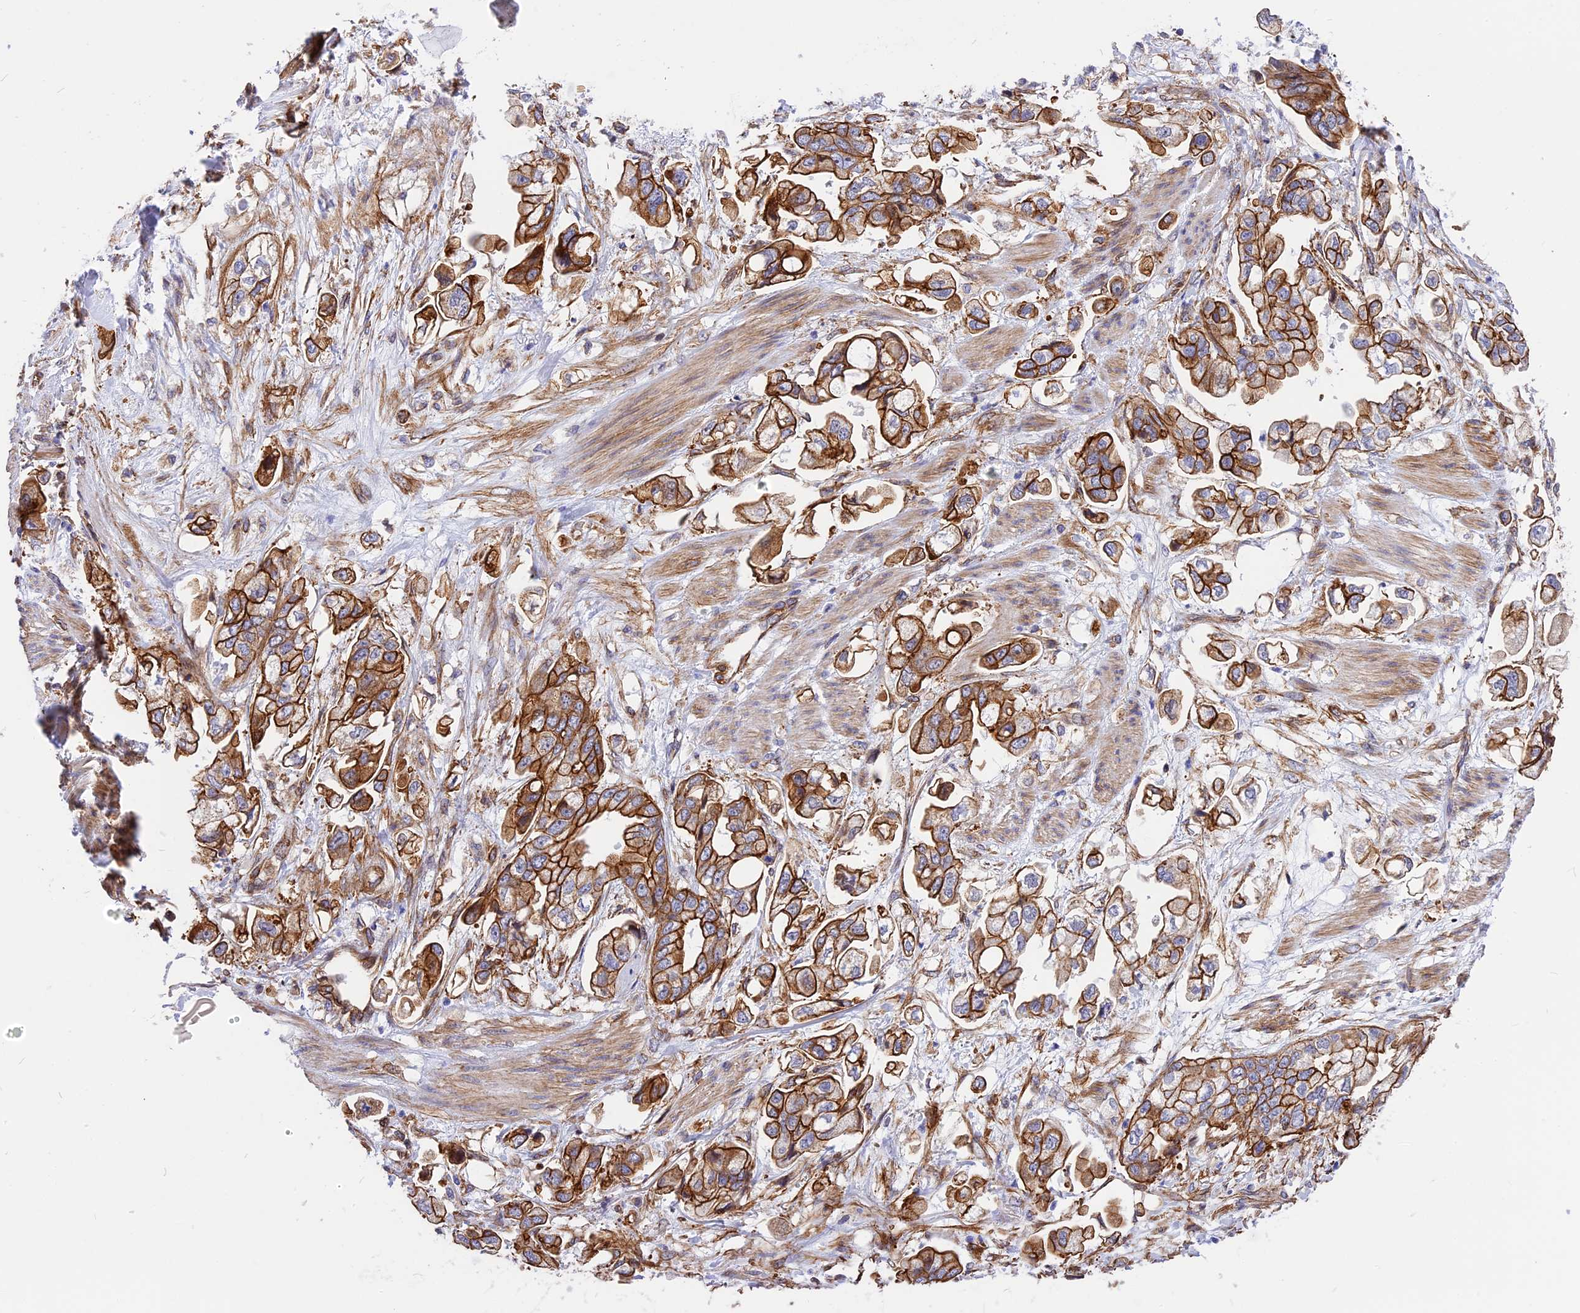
{"staining": {"intensity": "strong", "quantity": ">75%", "location": "cytoplasmic/membranous"}, "tissue": "stomach cancer", "cell_type": "Tumor cells", "image_type": "cancer", "snomed": [{"axis": "morphology", "description": "Adenocarcinoma, NOS"}, {"axis": "topography", "description": "Stomach"}], "caption": "The immunohistochemical stain shows strong cytoplasmic/membranous expression in tumor cells of stomach adenocarcinoma tissue.", "gene": "R3HDM4", "patient": {"sex": "male", "age": 62}}